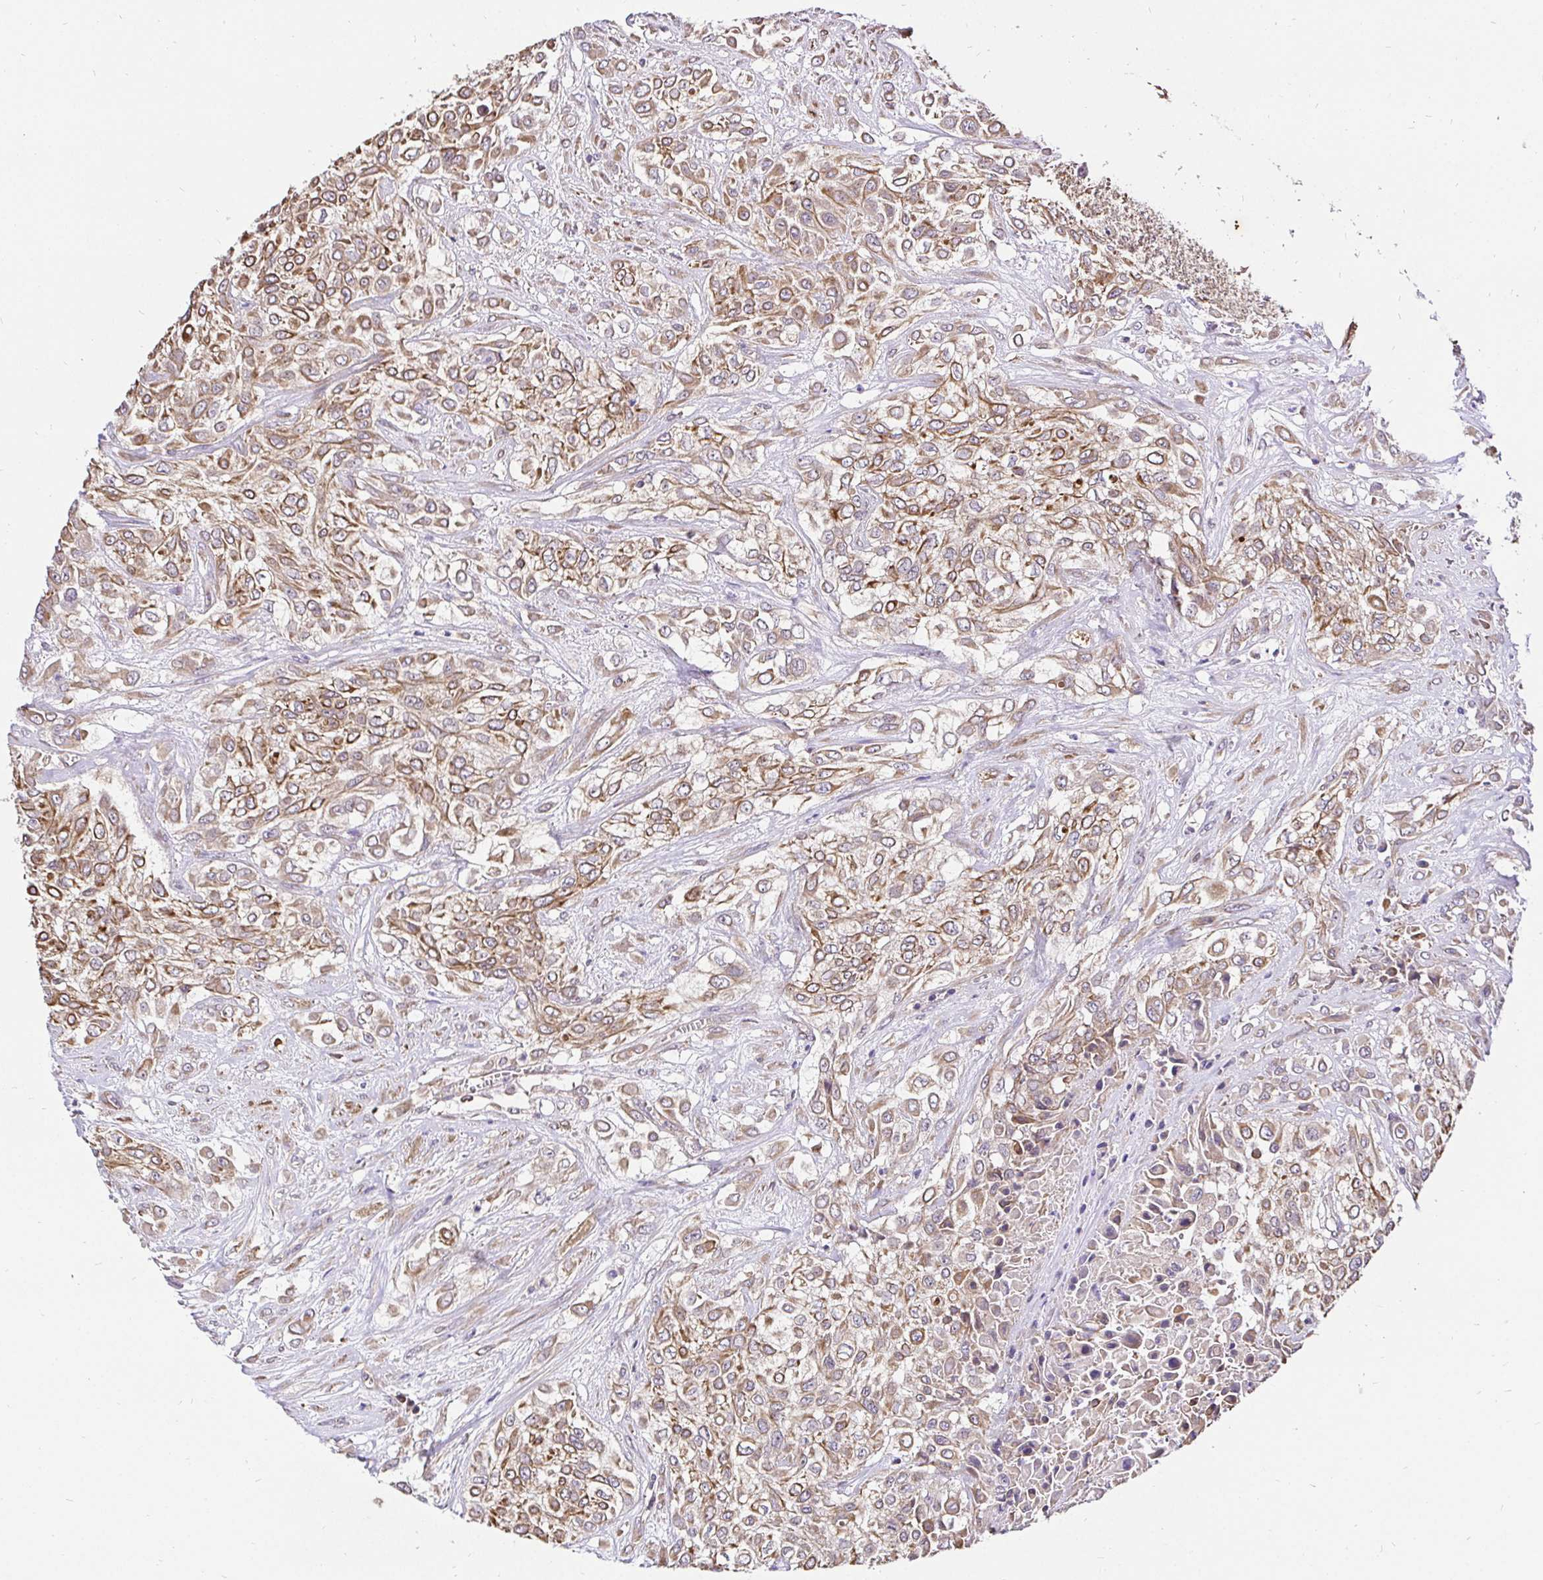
{"staining": {"intensity": "moderate", "quantity": ">75%", "location": "cytoplasmic/membranous"}, "tissue": "urothelial cancer", "cell_type": "Tumor cells", "image_type": "cancer", "snomed": [{"axis": "morphology", "description": "Urothelial carcinoma, High grade"}, {"axis": "topography", "description": "Urinary bladder"}], "caption": "Immunohistochemical staining of urothelial cancer reveals medium levels of moderate cytoplasmic/membranous expression in about >75% of tumor cells. (Brightfield microscopy of DAB IHC at high magnification).", "gene": "CCDC122", "patient": {"sex": "male", "age": 57}}